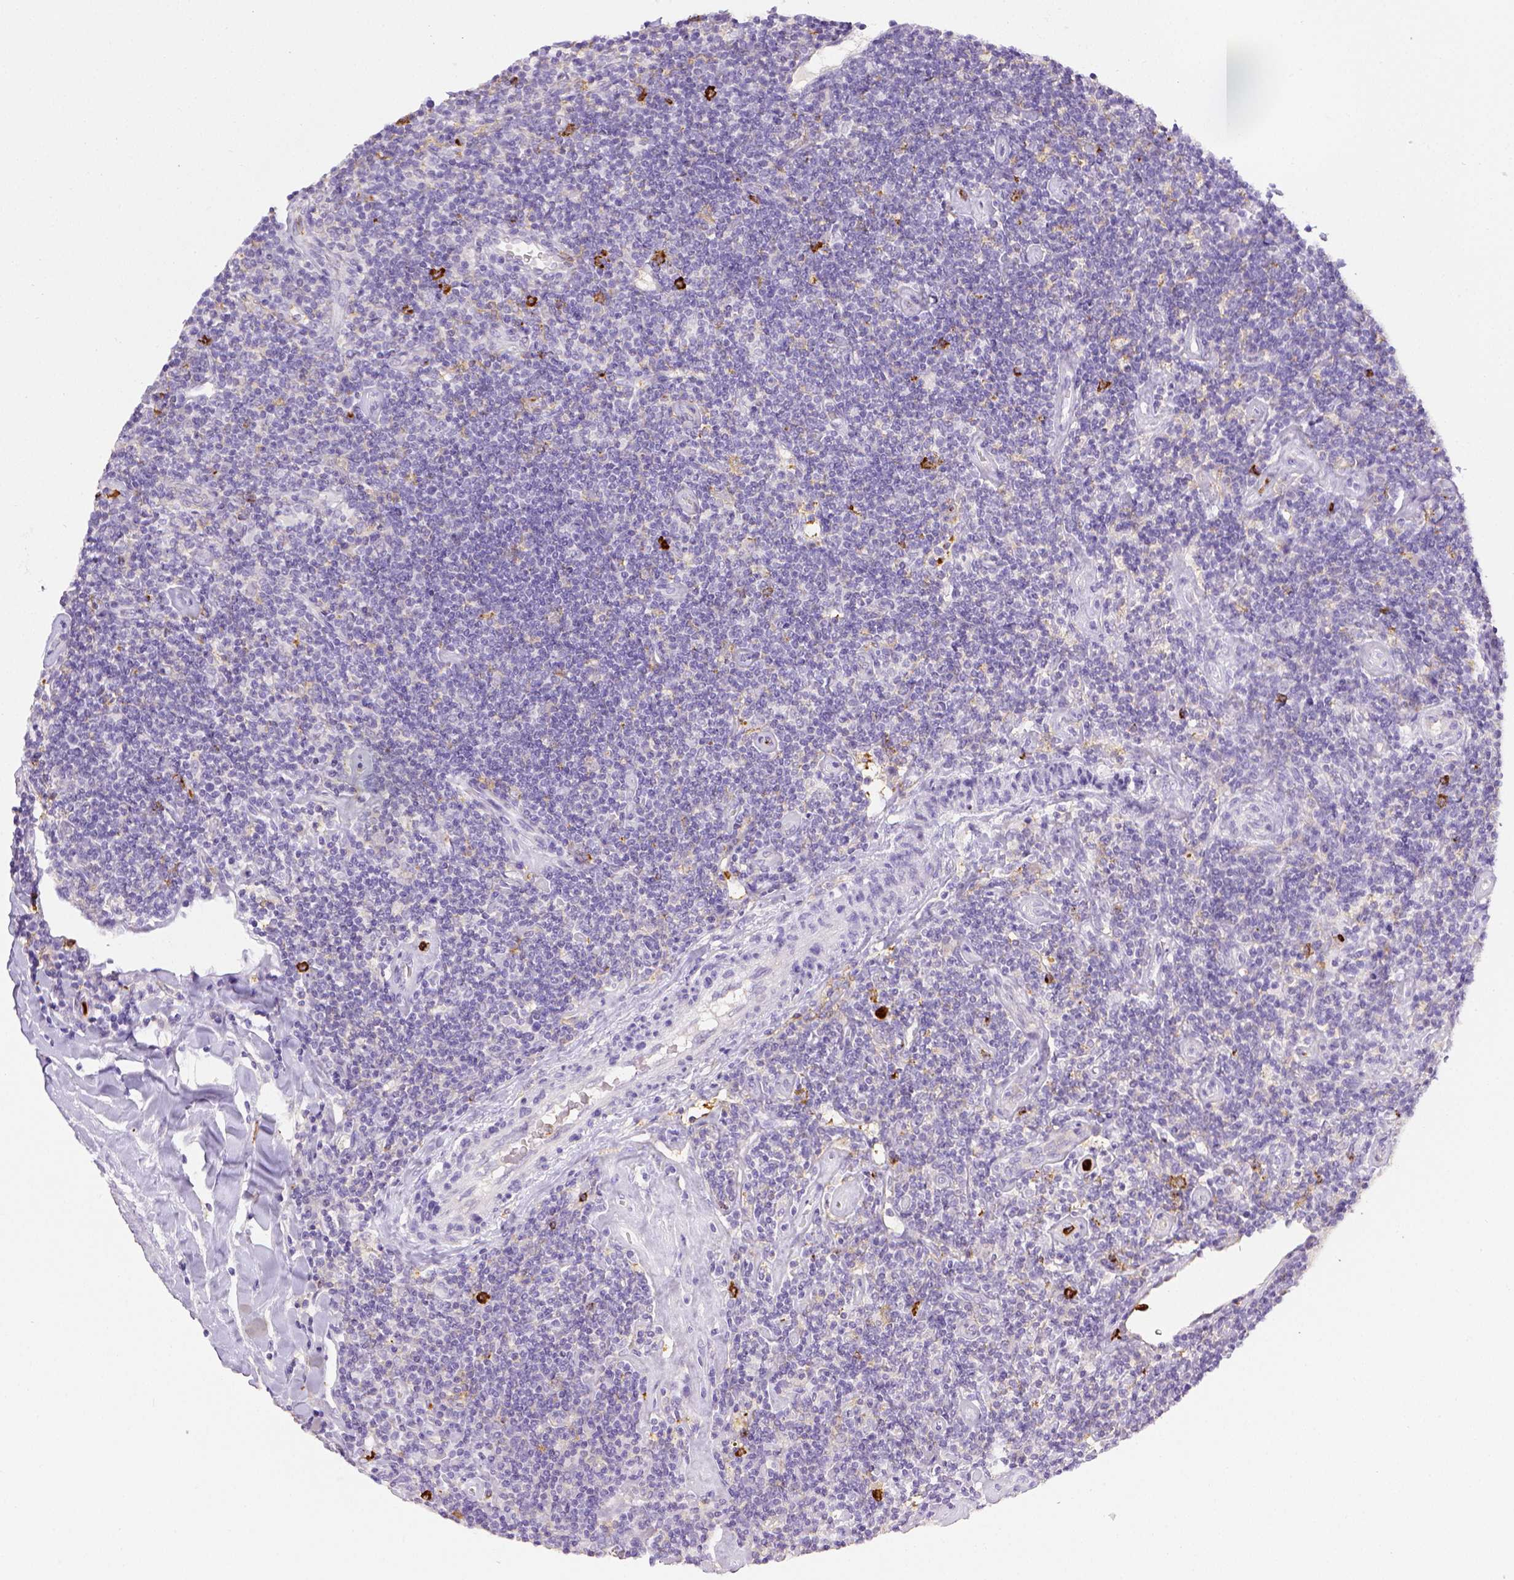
{"staining": {"intensity": "negative", "quantity": "none", "location": "none"}, "tissue": "lymphoma", "cell_type": "Tumor cells", "image_type": "cancer", "snomed": [{"axis": "morphology", "description": "Hodgkin's disease, NOS"}, {"axis": "topography", "description": "Lymph node"}], "caption": "The immunohistochemistry (IHC) micrograph has no significant positivity in tumor cells of lymphoma tissue.", "gene": "ITGAM", "patient": {"sex": "male", "age": 40}}